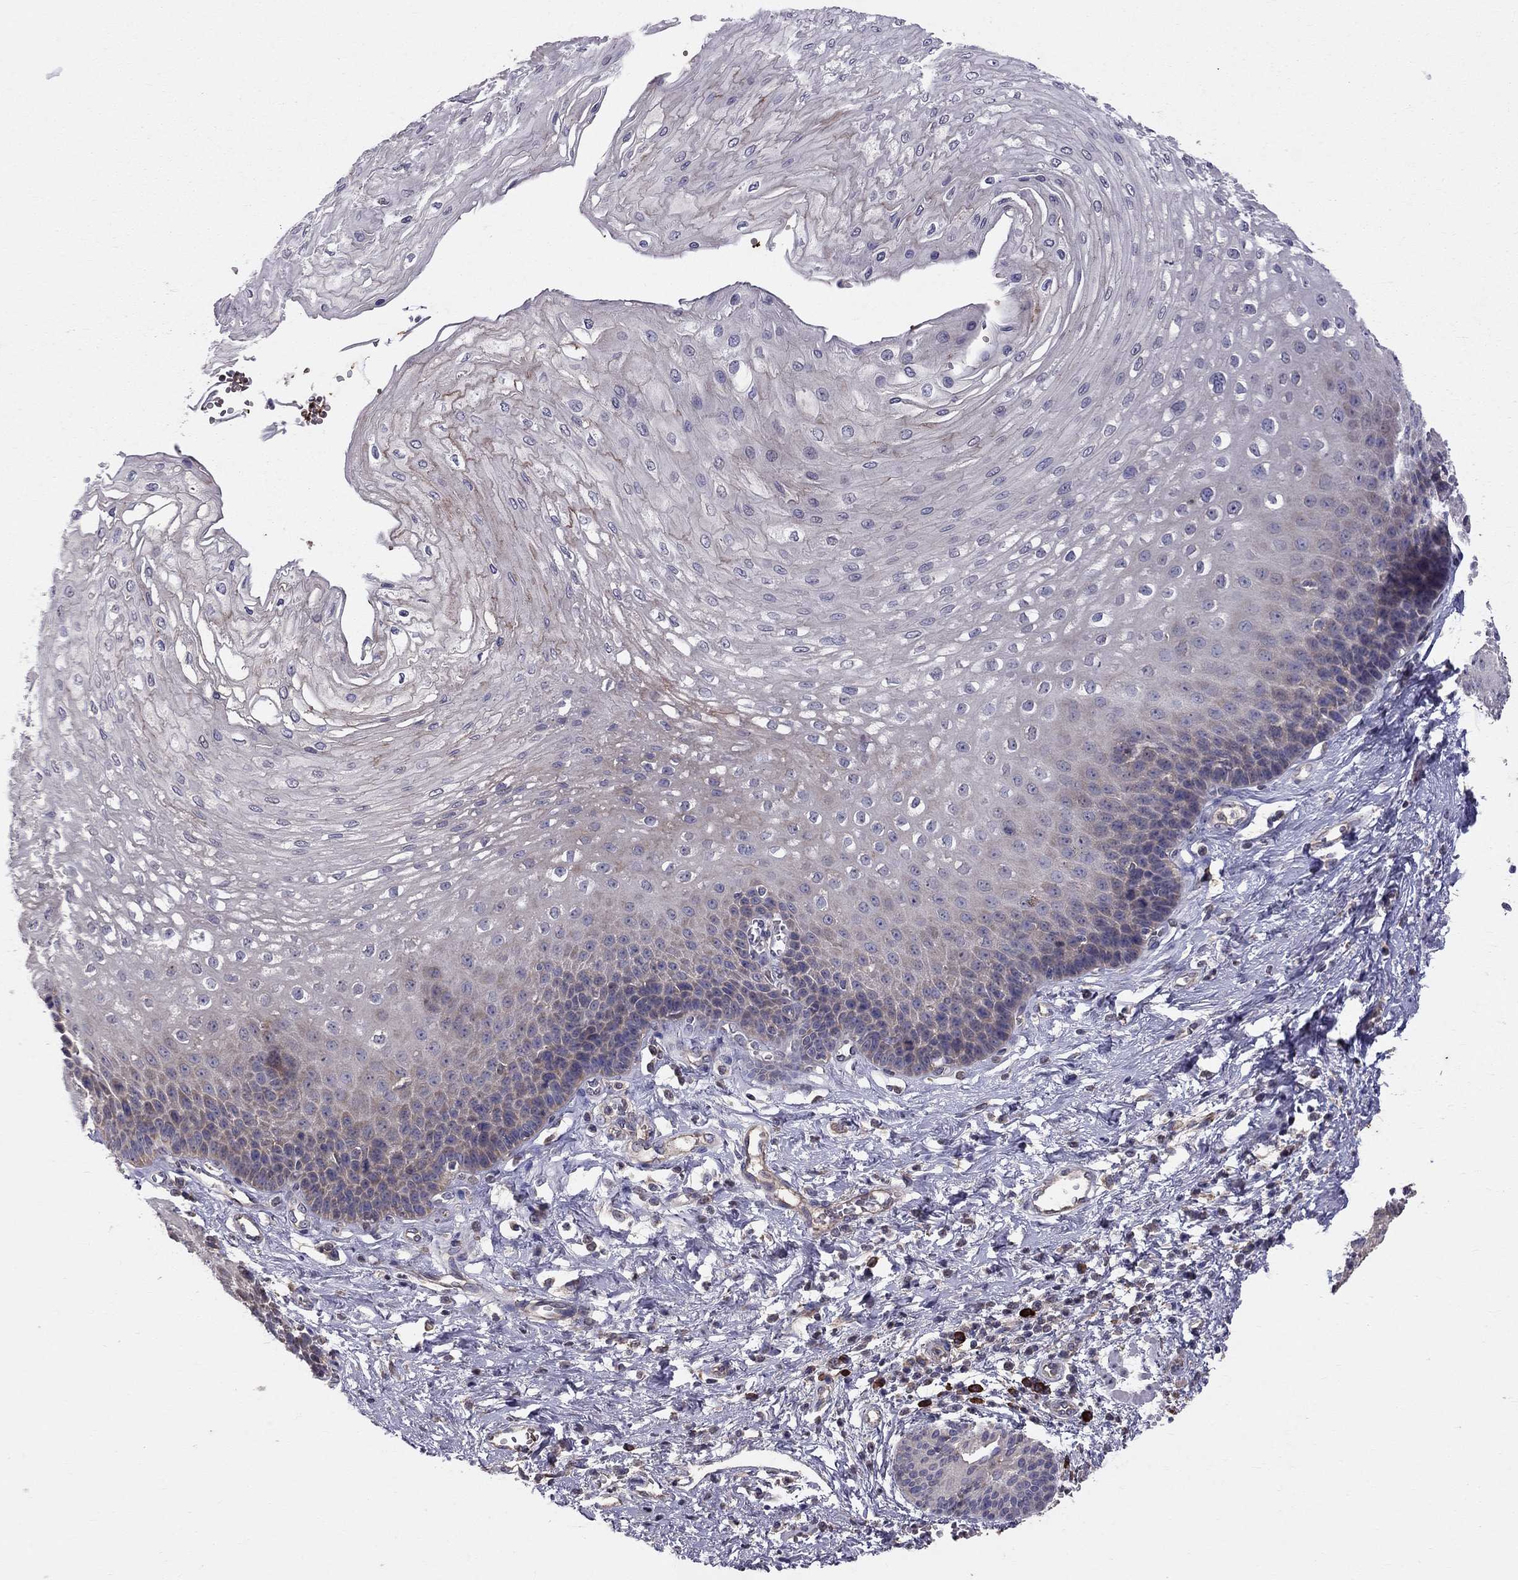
{"staining": {"intensity": "negative", "quantity": "none", "location": "none"}, "tissue": "esophagus", "cell_type": "Squamous epithelial cells", "image_type": "normal", "snomed": [{"axis": "morphology", "description": "Normal tissue, NOS"}, {"axis": "topography", "description": "Esophagus"}], "caption": "Esophagus stained for a protein using IHC exhibits no staining squamous epithelial cells.", "gene": "PIK3CG", "patient": {"sex": "female", "age": 62}}